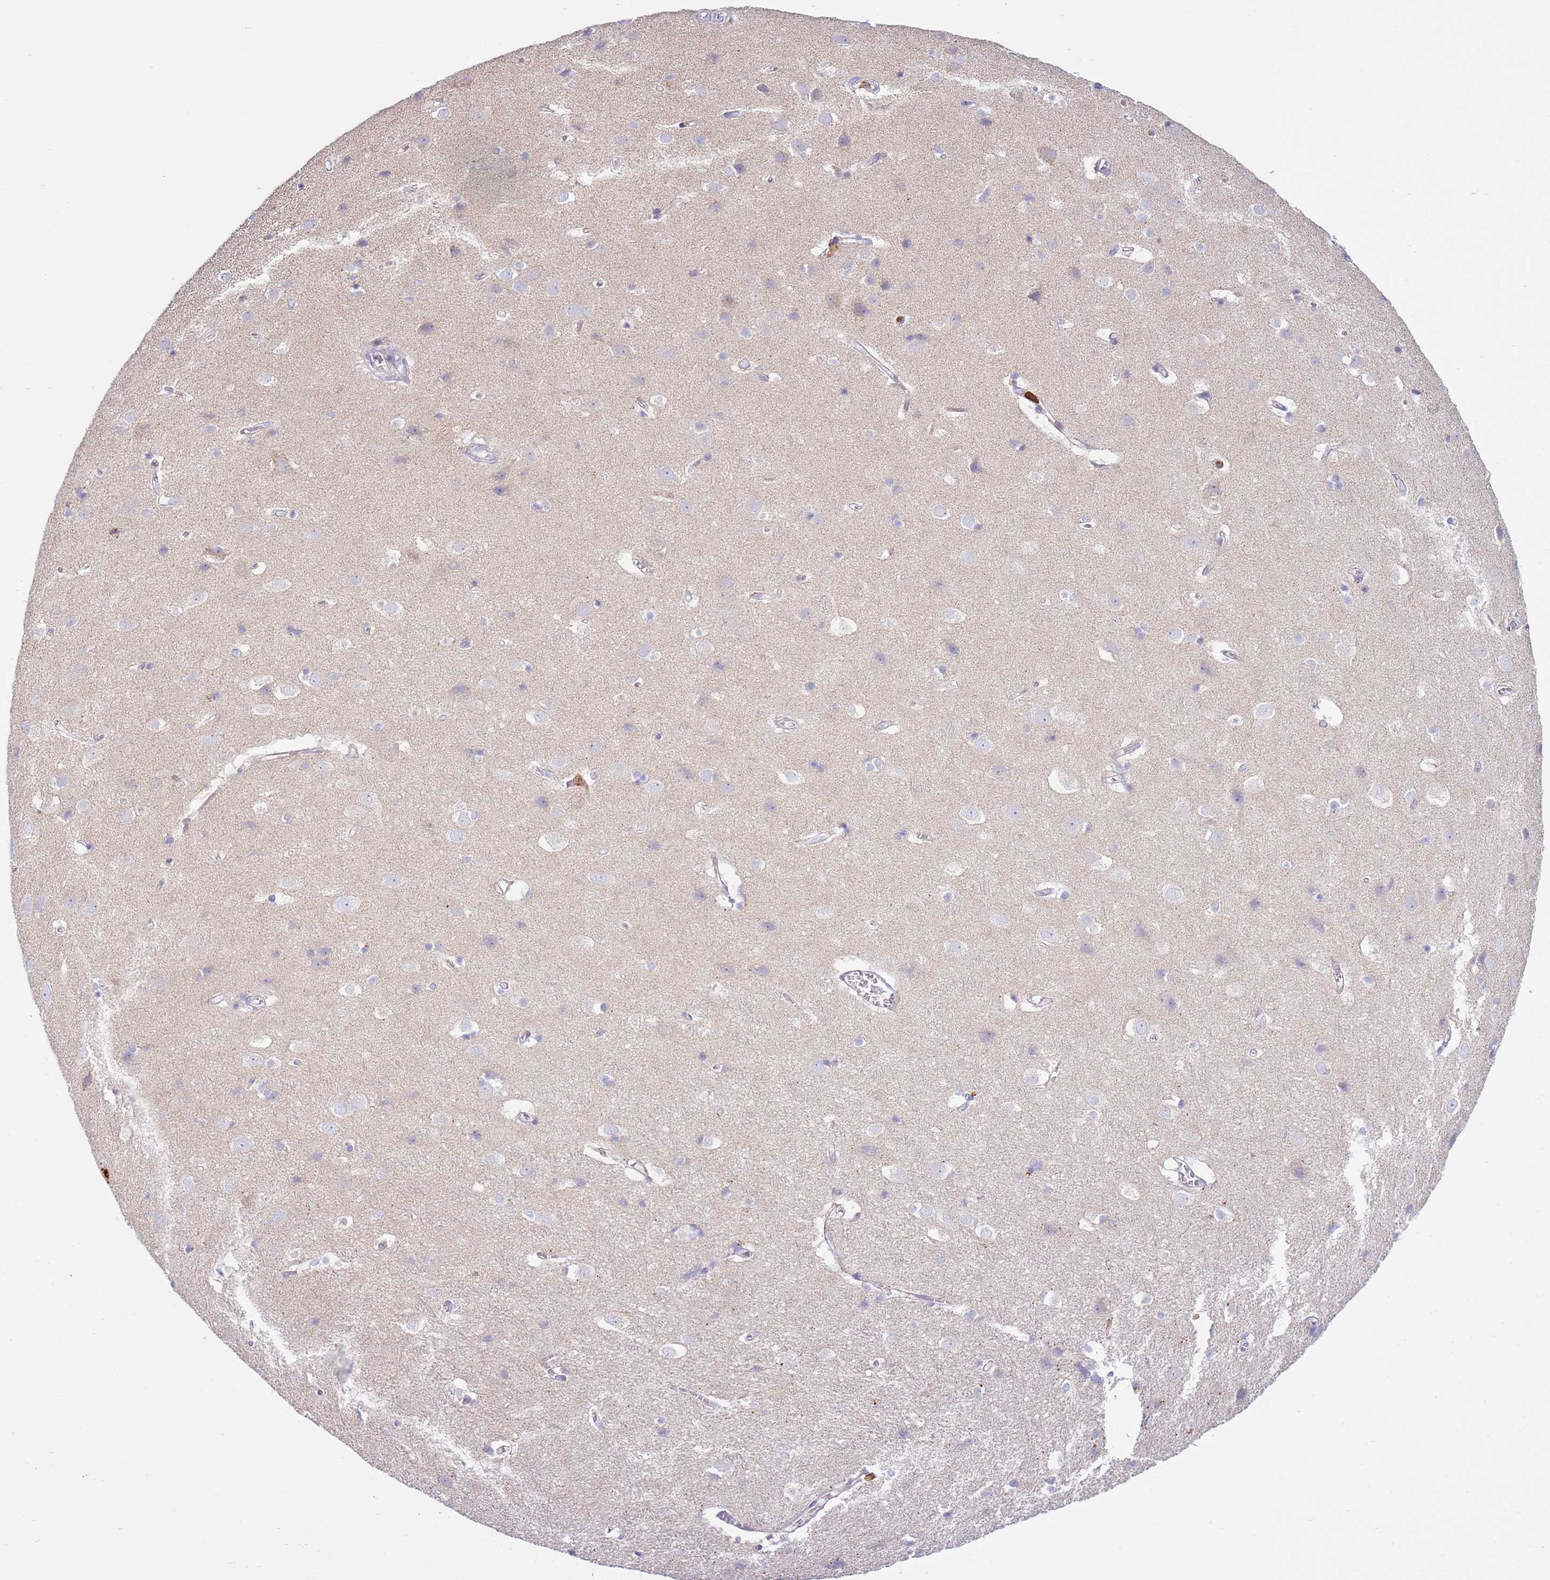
{"staining": {"intensity": "weak", "quantity": "<25%", "location": "cytoplasmic/membranous"}, "tissue": "cerebral cortex", "cell_type": "Endothelial cells", "image_type": "normal", "snomed": [{"axis": "morphology", "description": "Normal tissue, NOS"}, {"axis": "topography", "description": "Cerebral cortex"}], "caption": "Cerebral cortex stained for a protein using immunohistochemistry displays no expression endothelial cells.", "gene": "TTPAL", "patient": {"sex": "male", "age": 54}}